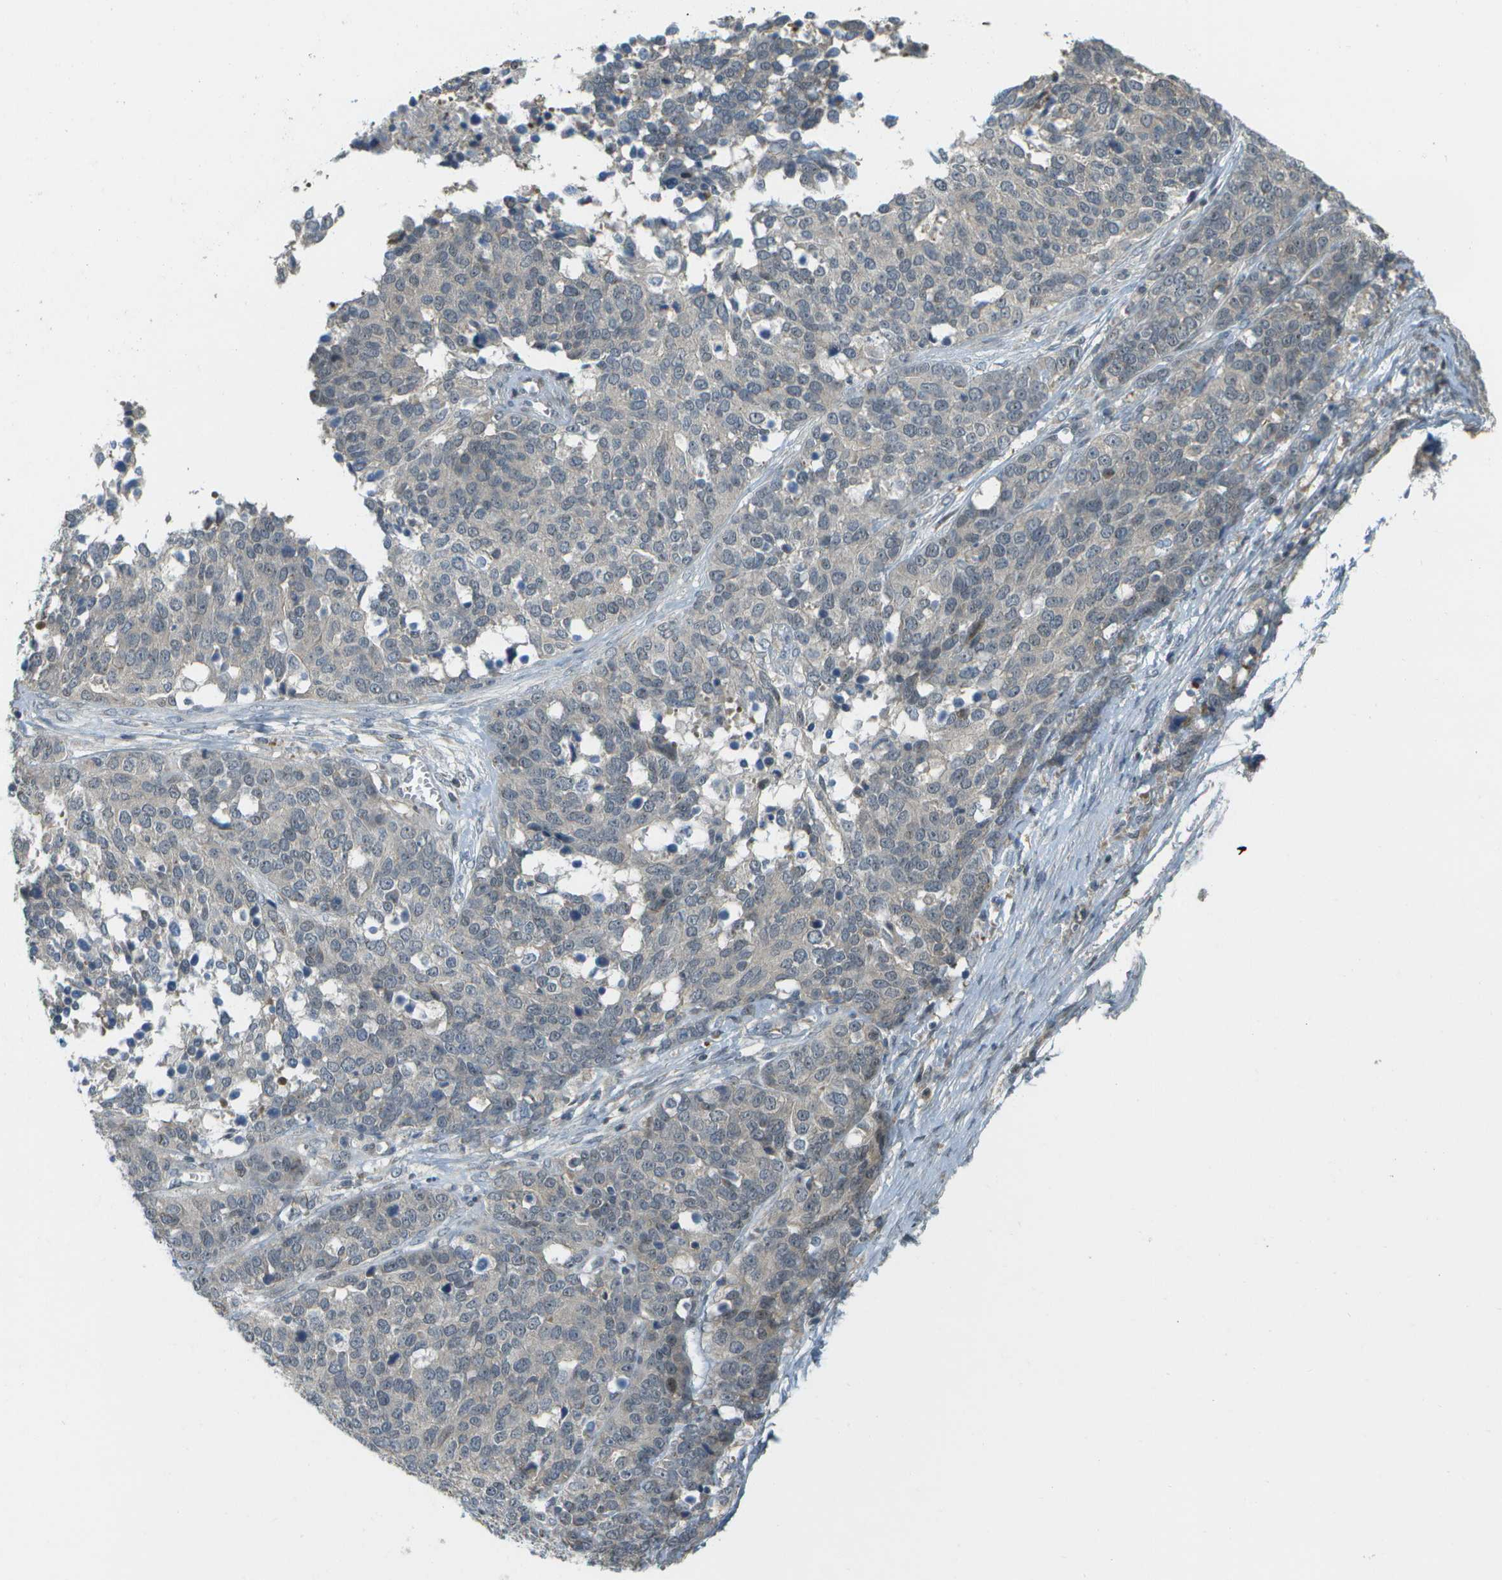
{"staining": {"intensity": "negative", "quantity": "none", "location": "none"}, "tissue": "ovarian cancer", "cell_type": "Tumor cells", "image_type": "cancer", "snomed": [{"axis": "morphology", "description": "Cystadenocarcinoma, serous, NOS"}, {"axis": "topography", "description": "Ovary"}], "caption": "DAB immunohistochemical staining of human serous cystadenocarcinoma (ovarian) displays no significant staining in tumor cells.", "gene": "WNK2", "patient": {"sex": "female", "age": 44}}